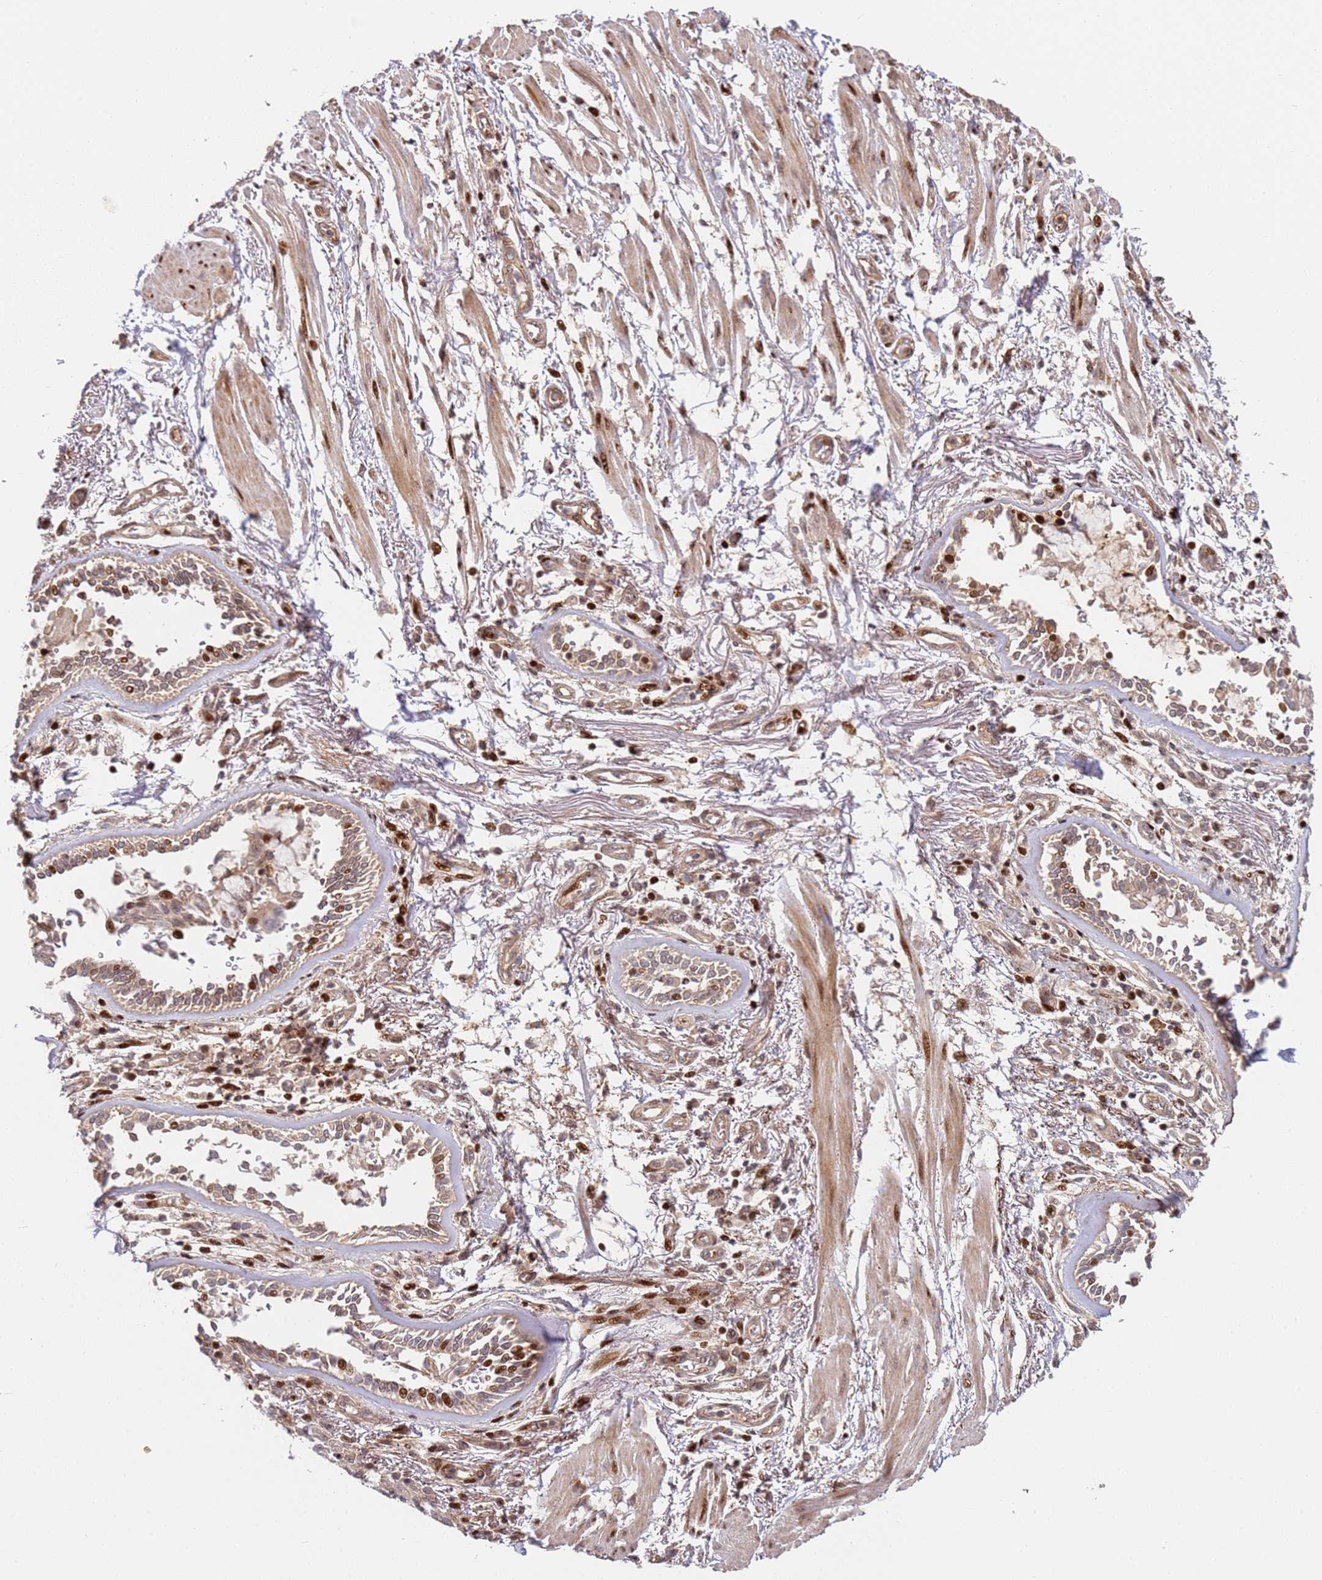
{"staining": {"intensity": "moderate", "quantity": ">75%", "location": "cytoplasmic/membranous"}, "tissue": "adipose tissue", "cell_type": "Adipocytes", "image_type": "normal", "snomed": [{"axis": "morphology", "description": "Normal tissue, NOS"}, {"axis": "topography", "description": "Cartilage tissue"}], "caption": "The micrograph shows a brown stain indicating the presence of a protein in the cytoplasmic/membranous of adipocytes in adipose tissue.", "gene": "TMEM233", "patient": {"sex": "male", "age": 73}}